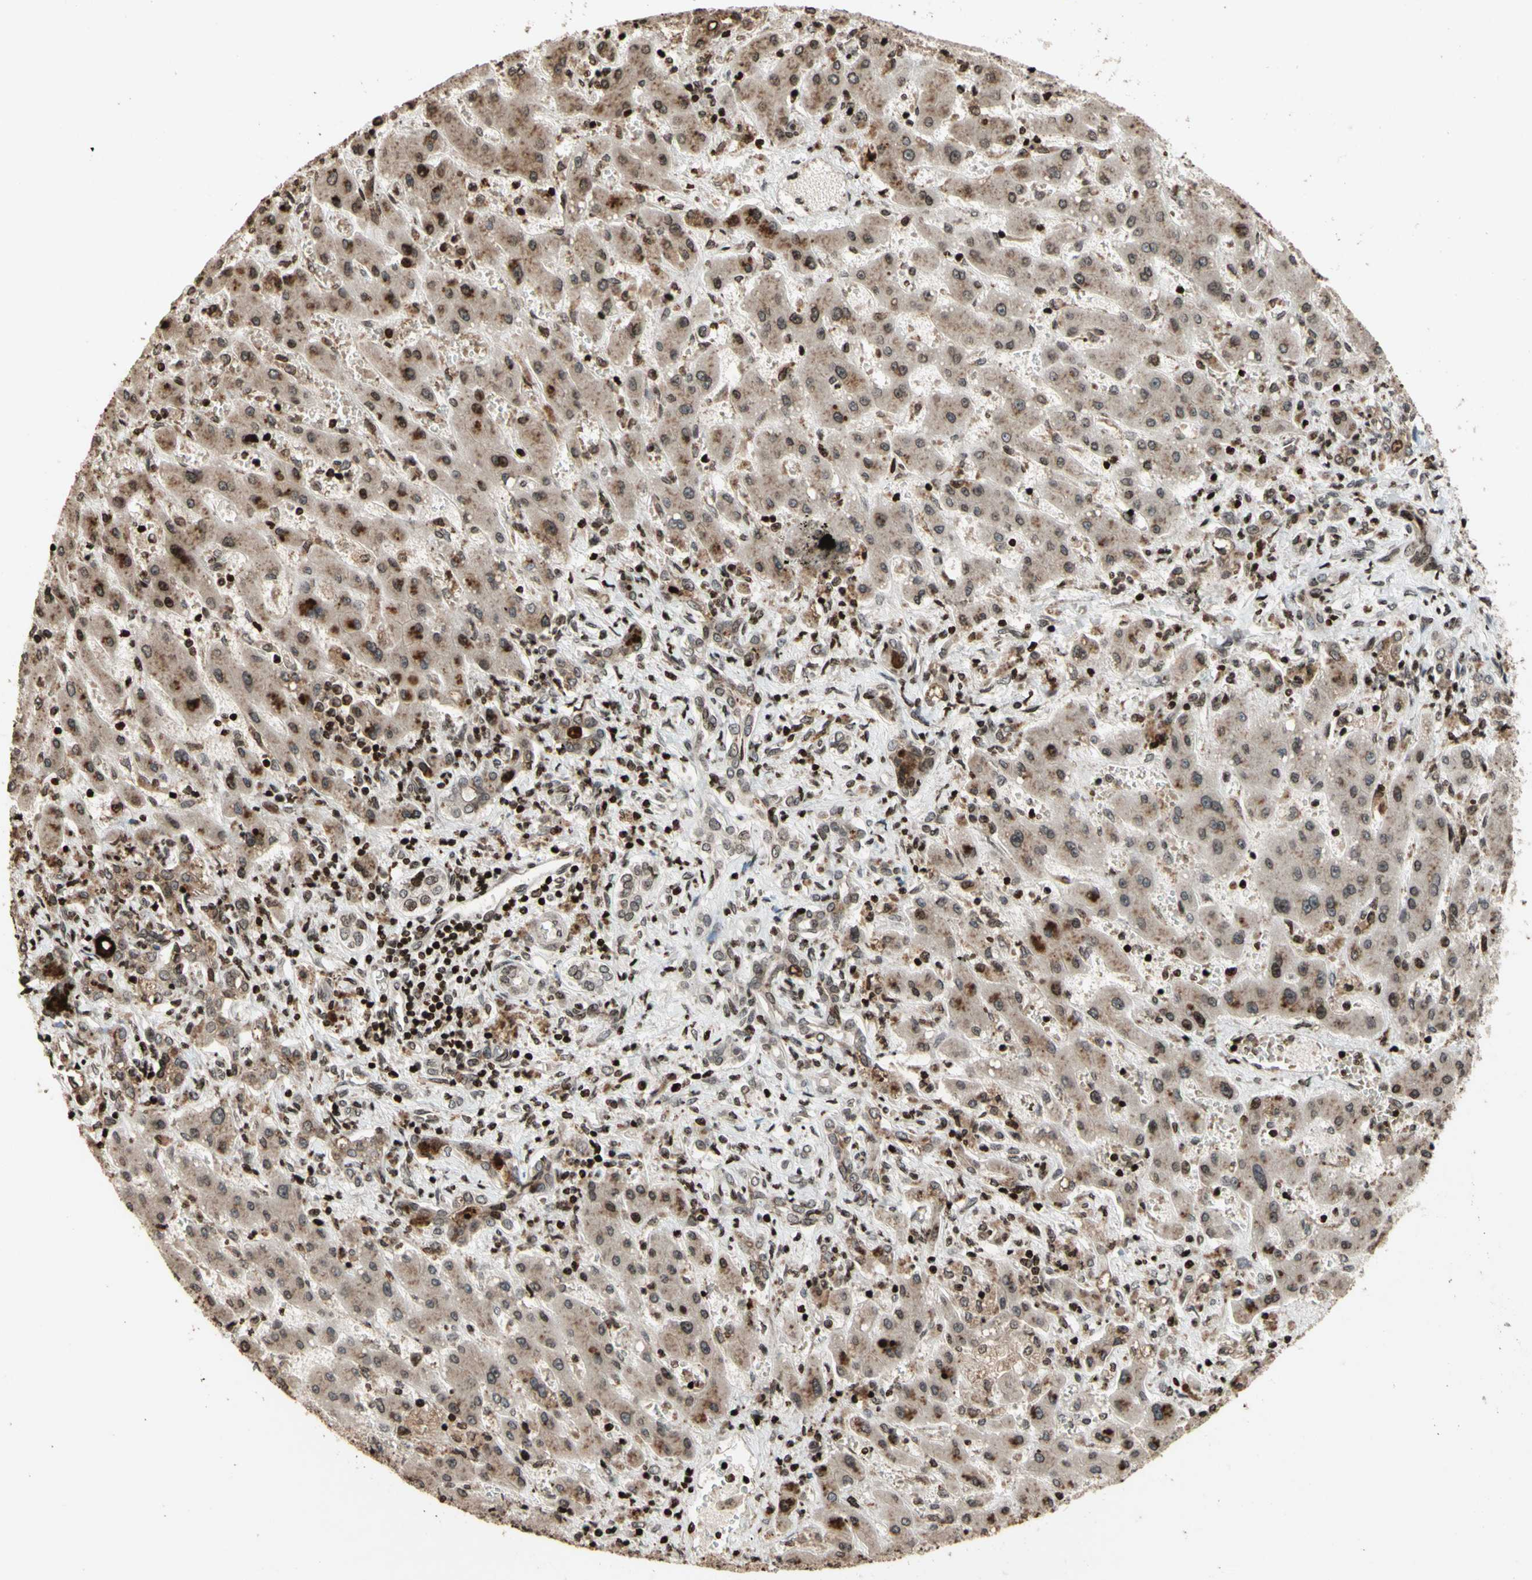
{"staining": {"intensity": "weak", "quantity": ">75%", "location": "cytoplasmic/membranous"}, "tissue": "liver cancer", "cell_type": "Tumor cells", "image_type": "cancer", "snomed": [{"axis": "morphology", "description": "Cholangiocarcinoma"}, {"axis": "topography", "description": "Liver"}], "caption": "IHC of liver cancer (cholangiocarcinoma) reveals low levels of weak cytoplasmic/membranous staining in about >75% of tumor cells.", "gene": "POLA1", "patient": {"sex": "male", "age": 50}}